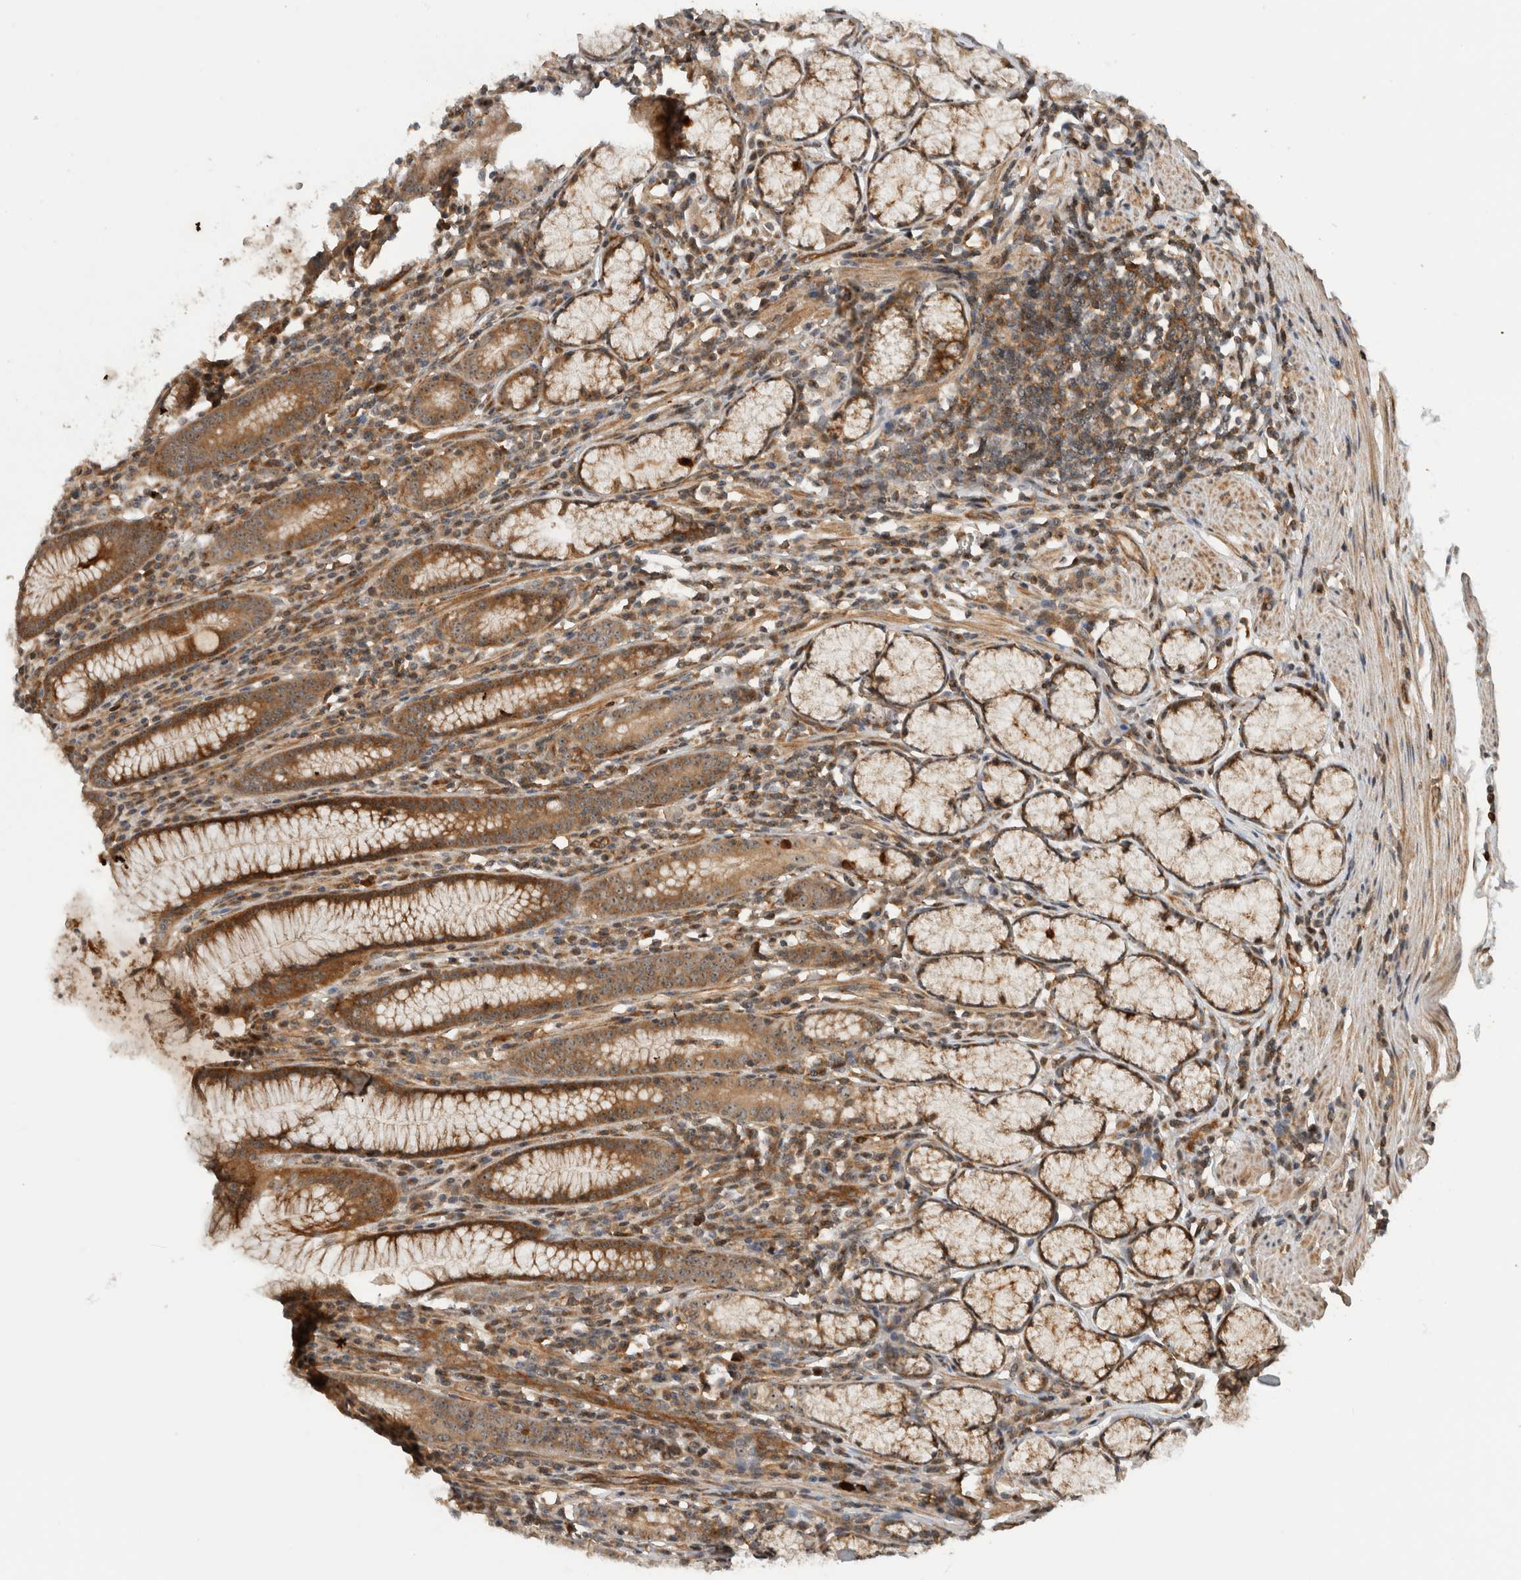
{"staining": {"intensity": "moderate", "quantity": ">75%", "location": "cytoplasmic/membranous,nuclear"}, "tissue": "stomach", "cell_type": "Glandular cells", "image_type": "normal", "snomed": [{"axis": "morphology", "description": "Normal tissue, NOS"}, {"axis": "topography", "description": "Stomach"}], "caption": "Immunohistochemical staining of benign stomach demonstrates >75% levels of moderate cytoplasmic/membranous,nuclear protein positivity in about >75% of glandular cells. Nuclei are stained in blue.", "gene": "WASF2", "patient": {"sex": "male", "age": 55}}